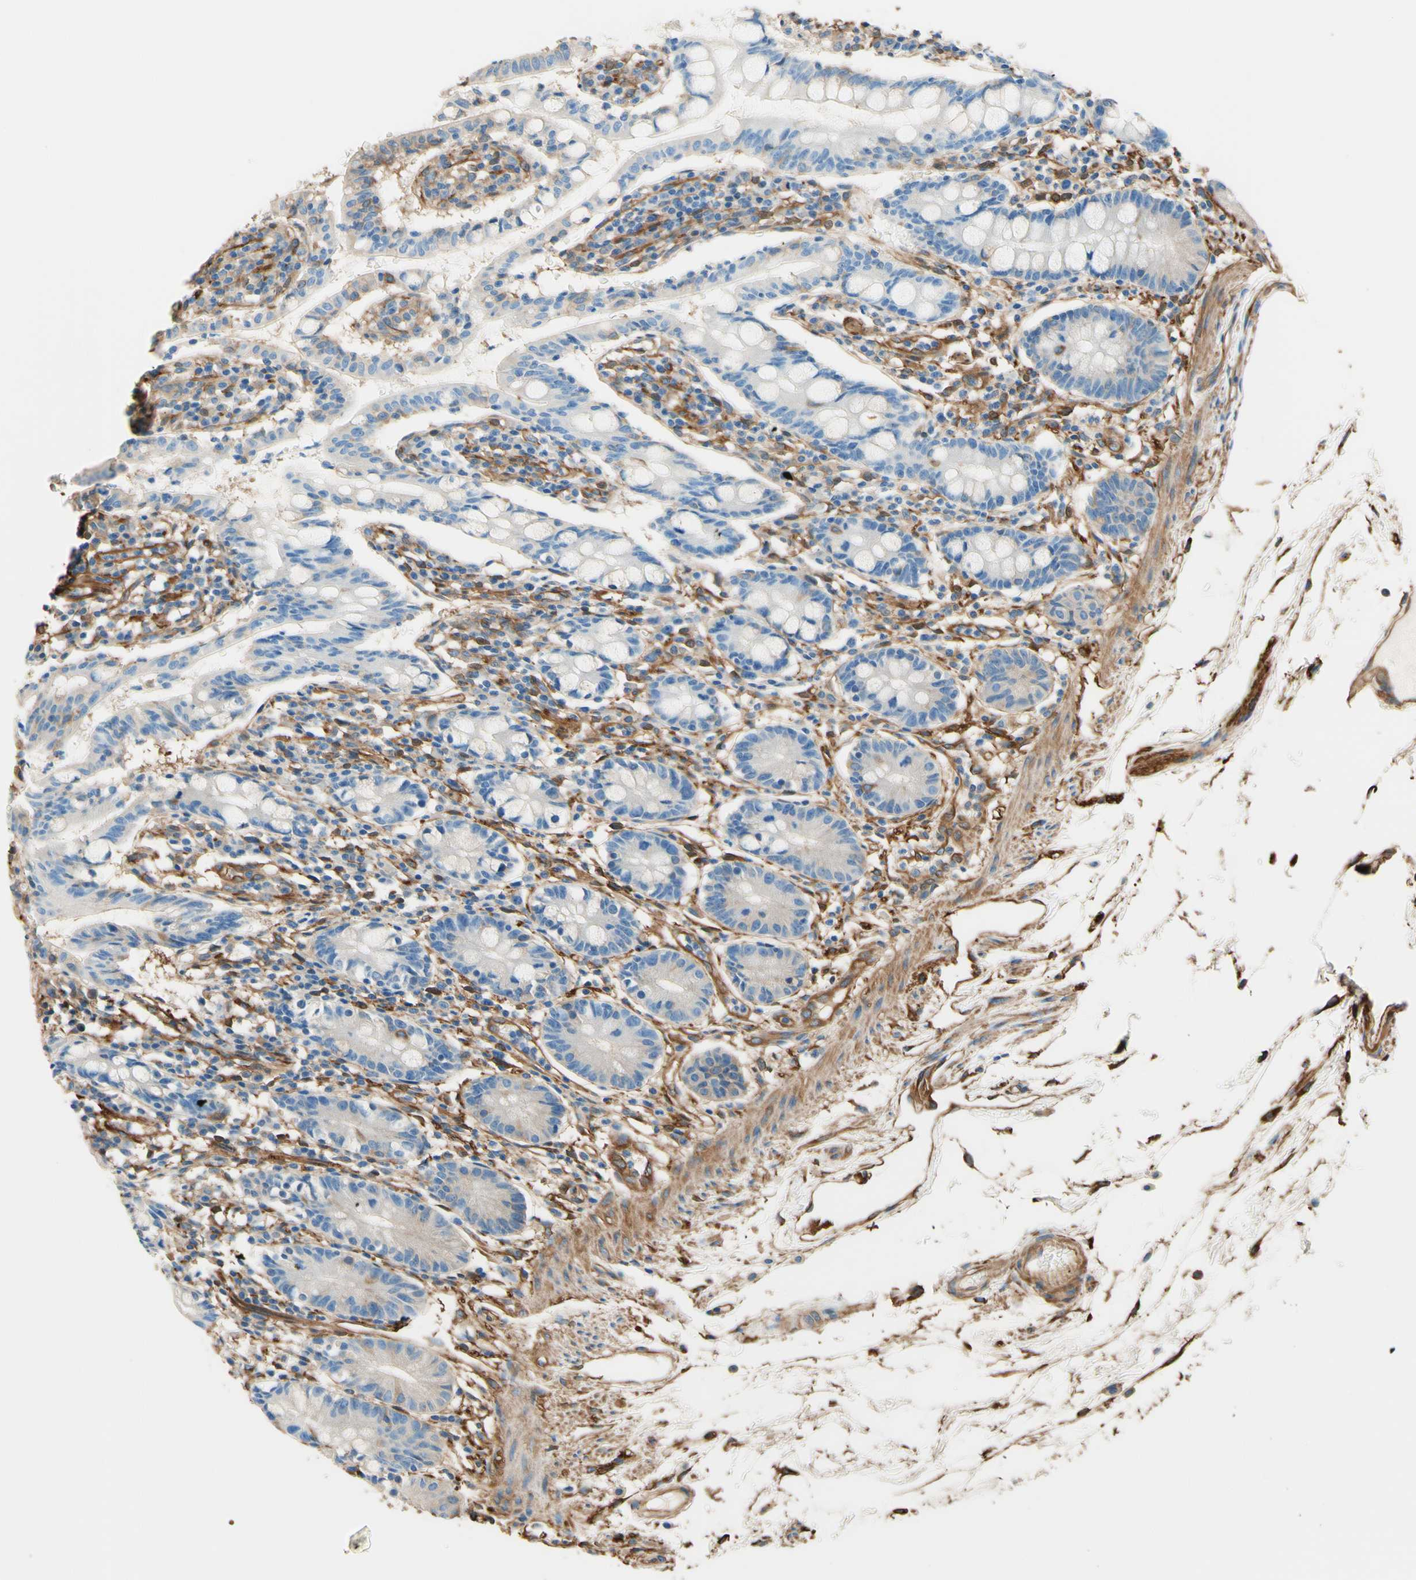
{"staining": {"intensity": "negative", "quantity": "none", "location": "none"}, "tissue": "small intestine", "cell_type": "Glandular cells", "image_type": "normal", "snomed": [{"axis": "morphology", "description": "Normal tissue, NOS"}, {"axis": "morphology", "description": "Cystadenocarcinoma, serous, Metastatic site"}, {"axis": "topography", "description": "Small intestine"}], "caption": "Small intestine stained for a protein using IHC shows no staining glandular cells.", "gene": "DPYSL3", "patient": {"sex": "female", "age": 61}}